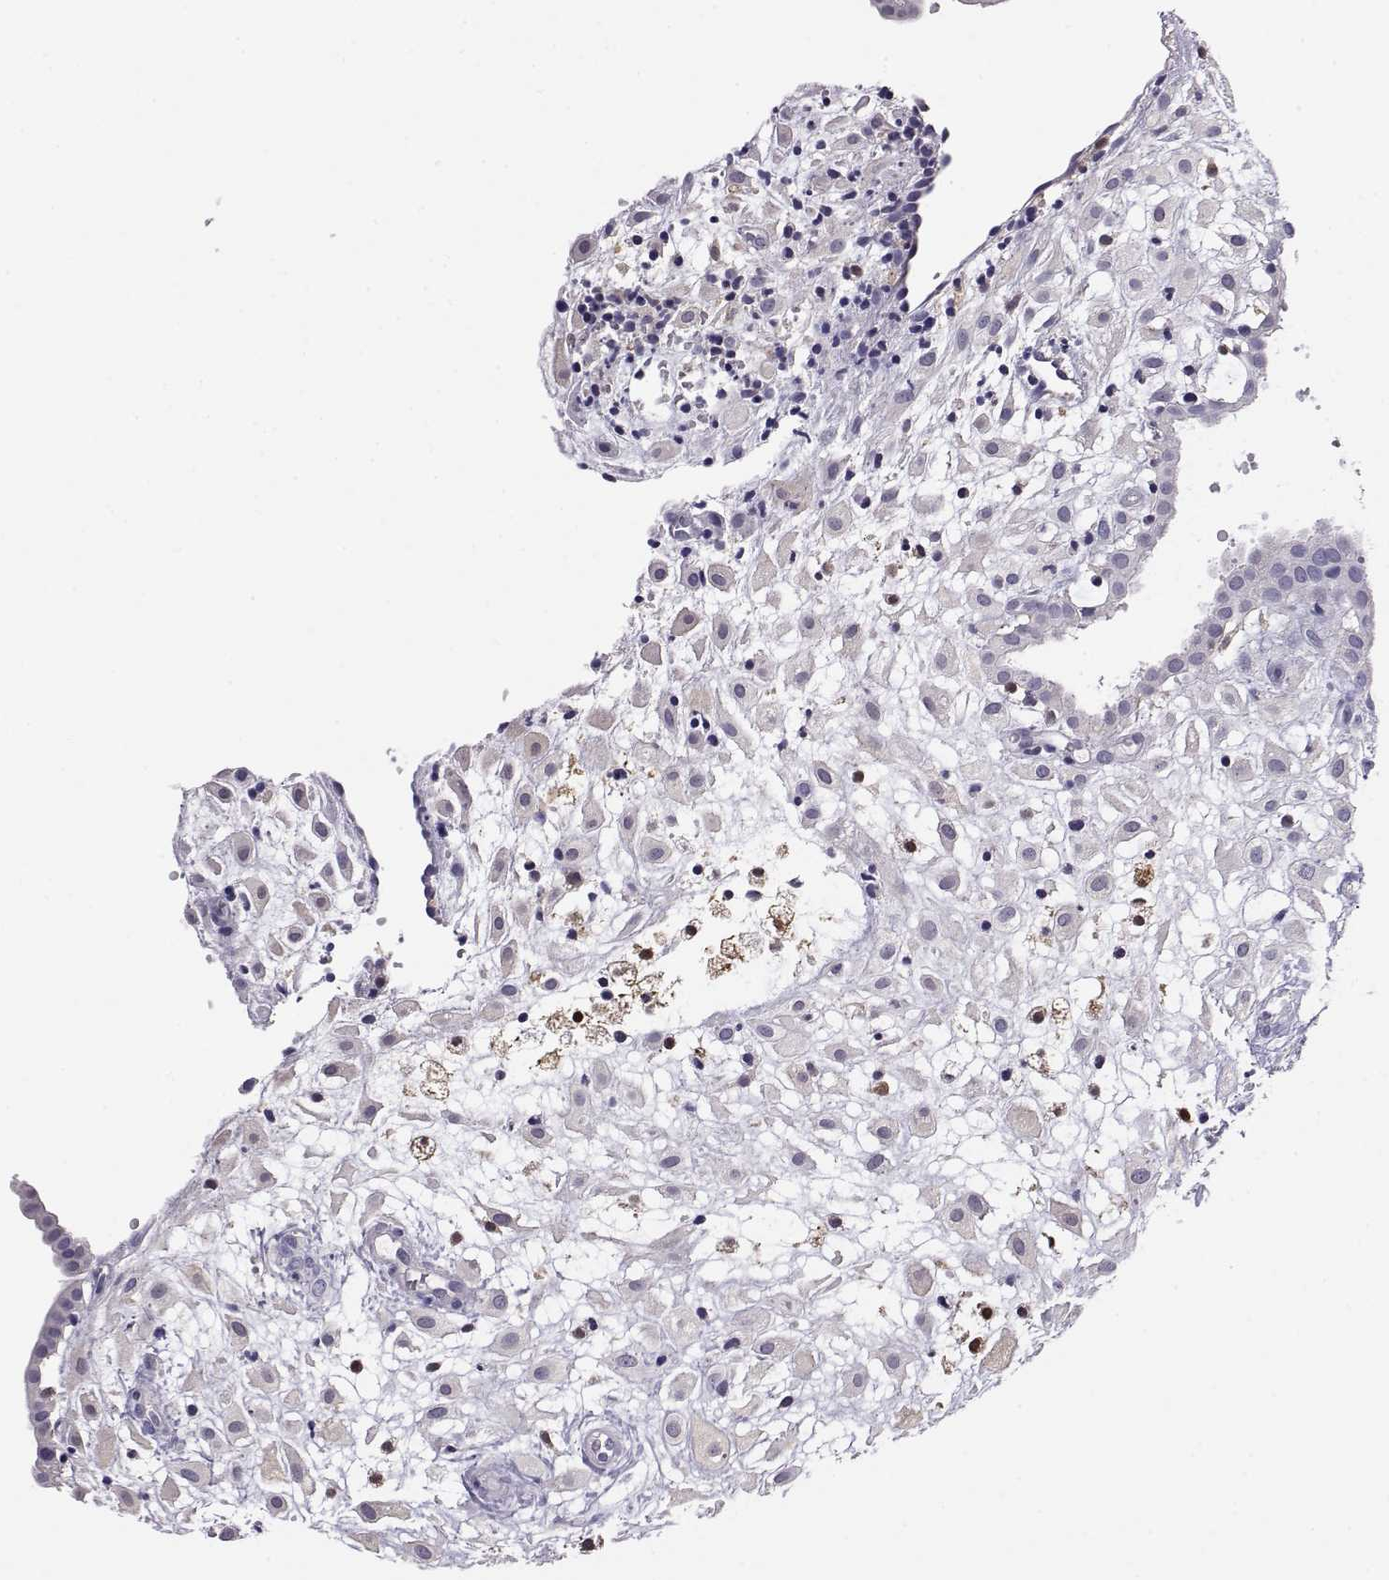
{"staining": {"intensity": "negative", "quantity": "none", "location": "none"}, "tissue": "placenta", "cell_type": "Decidual cells", "image_type": "normal", "snomed": [{"axis": "morphology", "description": "Normal tissue, NOS"}, {"axis": "topography", "description": "Placenta"}], "caption": "IHC photomicrograph of benign placenta stained for a protein (brown), which displays no positivity in decidual cells.", "gene": "AKR1B1", "patient": {"sex": "female", "age": 24}}